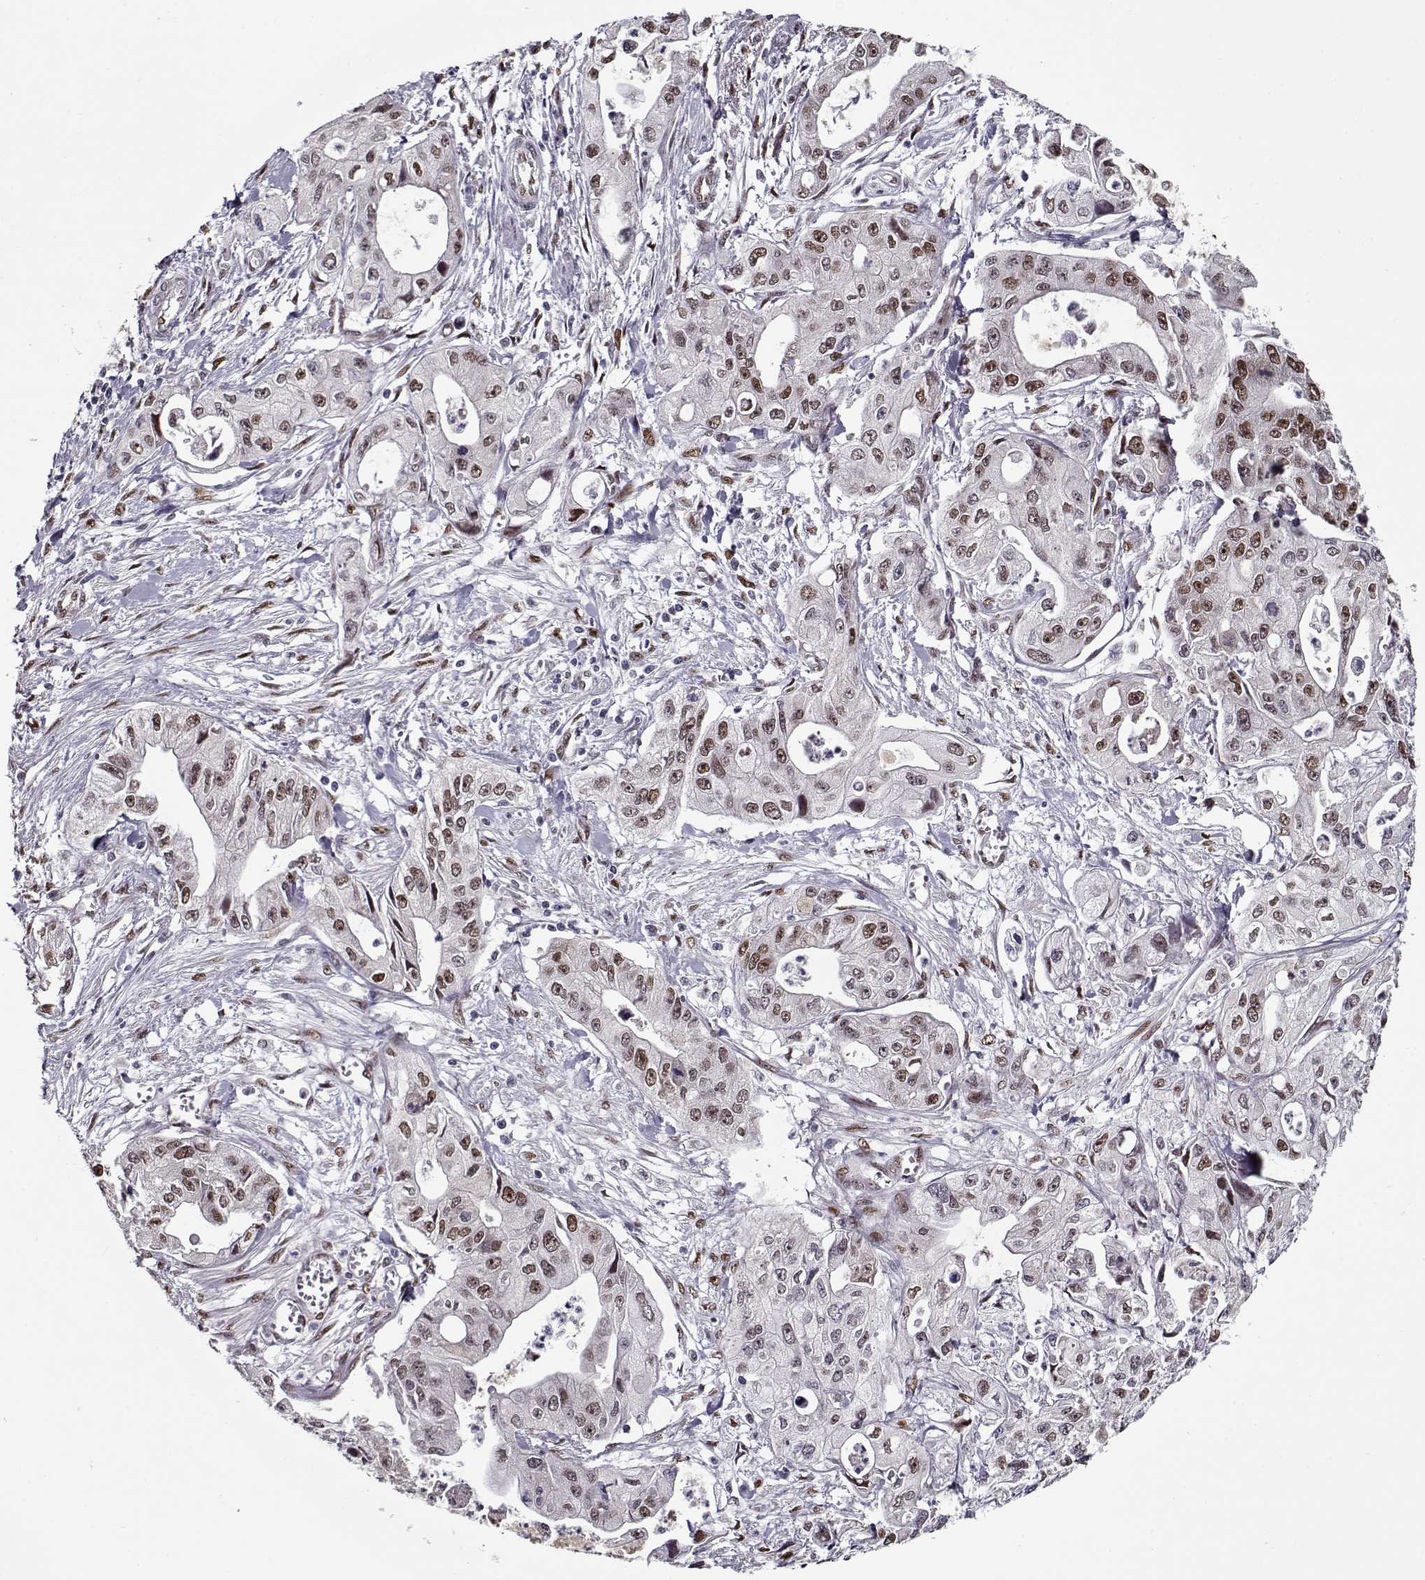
{"staining": {"intensity": "moderate", "quantity": "25%-75%", "location": "nuclear"}, "tissue": "pancreatic cancer", "cell_type": "Tumor cells", "image_type": "cancer", "snomed": [{"axis": "morphology", "description": "Adenocarcinoma, NOS"}, {"axis": "topography", "description": "Pancreas"}], "caption": "Brown immunohistochemical staining in human pancreatic cancer (adenocarcinoma) demonstrates moderate nuclear positivity in about 25%-75% of tumor cells.", "gene": "PRMT8", "patient": {"sex": "male", "age": 70}}